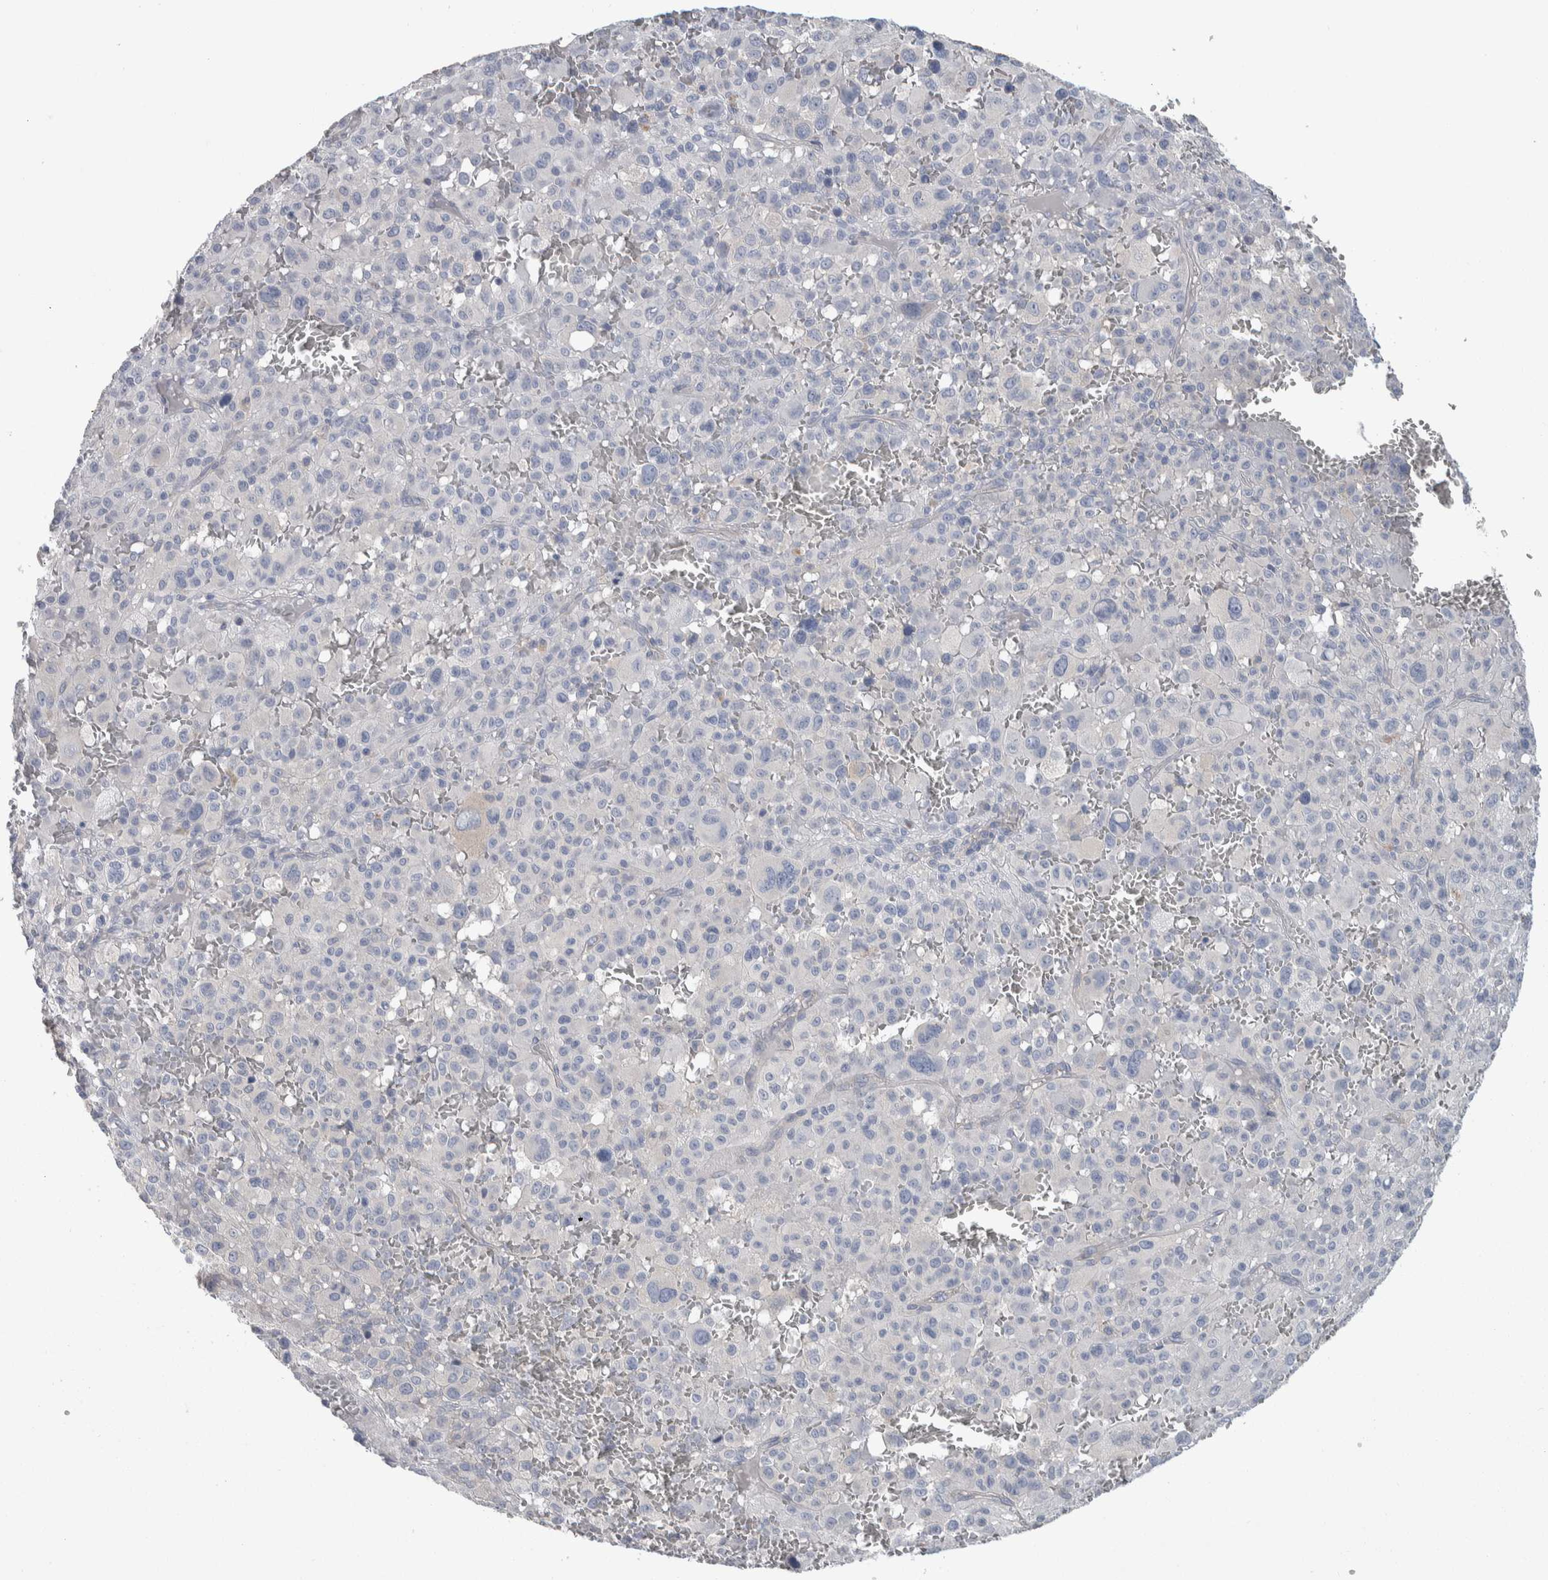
{"staining": {"intensity": "negative", "quantity": "none", "location": "none"}, "tissue": "melanoma", "cell_type": "Tumor cells", "image_type": "cancer", "snomed": [{"axis": "morphology", "description": "Malignant melanoma, Metastatic site"}, {"axis": "topography", "description": "Skin"}], "caption": "The photomicrograph demonstrates no significant expression in tumor cells of melanoma.", "gene": "GPHN", "patient": {"sex": "female", "age": 74}}